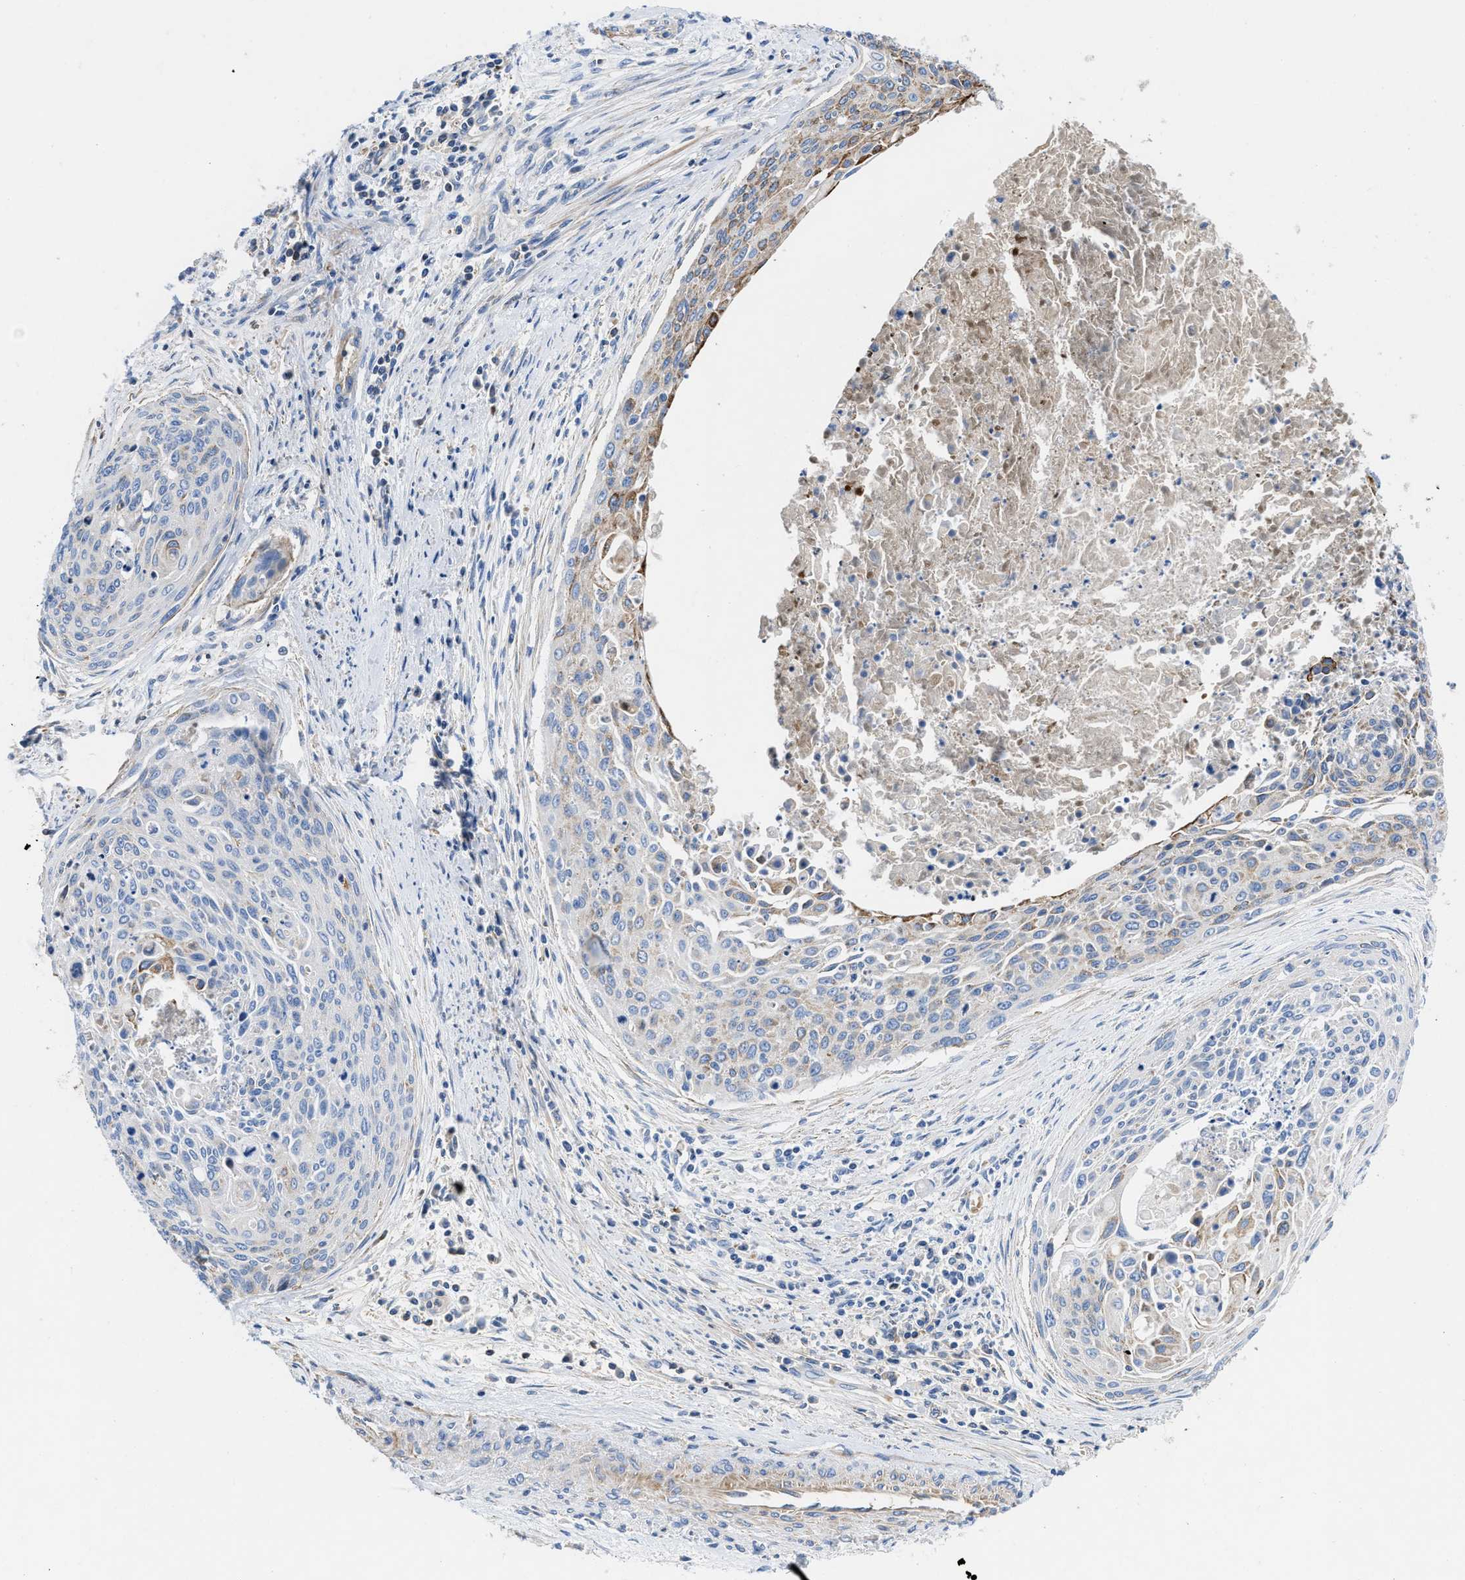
{"staining": {"intensity": "weak", "quantity": "<25%", "location": "cytoplasmic/membranous"}, "tissue": "cervical cancer", "cell_type": "Tumor cells", "image_type": "cancer", "snomed": [{"axis": "morphology", "description": "Squamous cell carcinoma, NOS"}, {"axis": "topography", "description": "Cervix"}], "caption": "Human cervical cancer (squamous cell carcinoma) stained for a protein using immunohistochemistry (IHC) reveals no positivity in tumor cells.", "gene": "ATP6V0D1", "patient": {"sex": "female", "age": 55}}